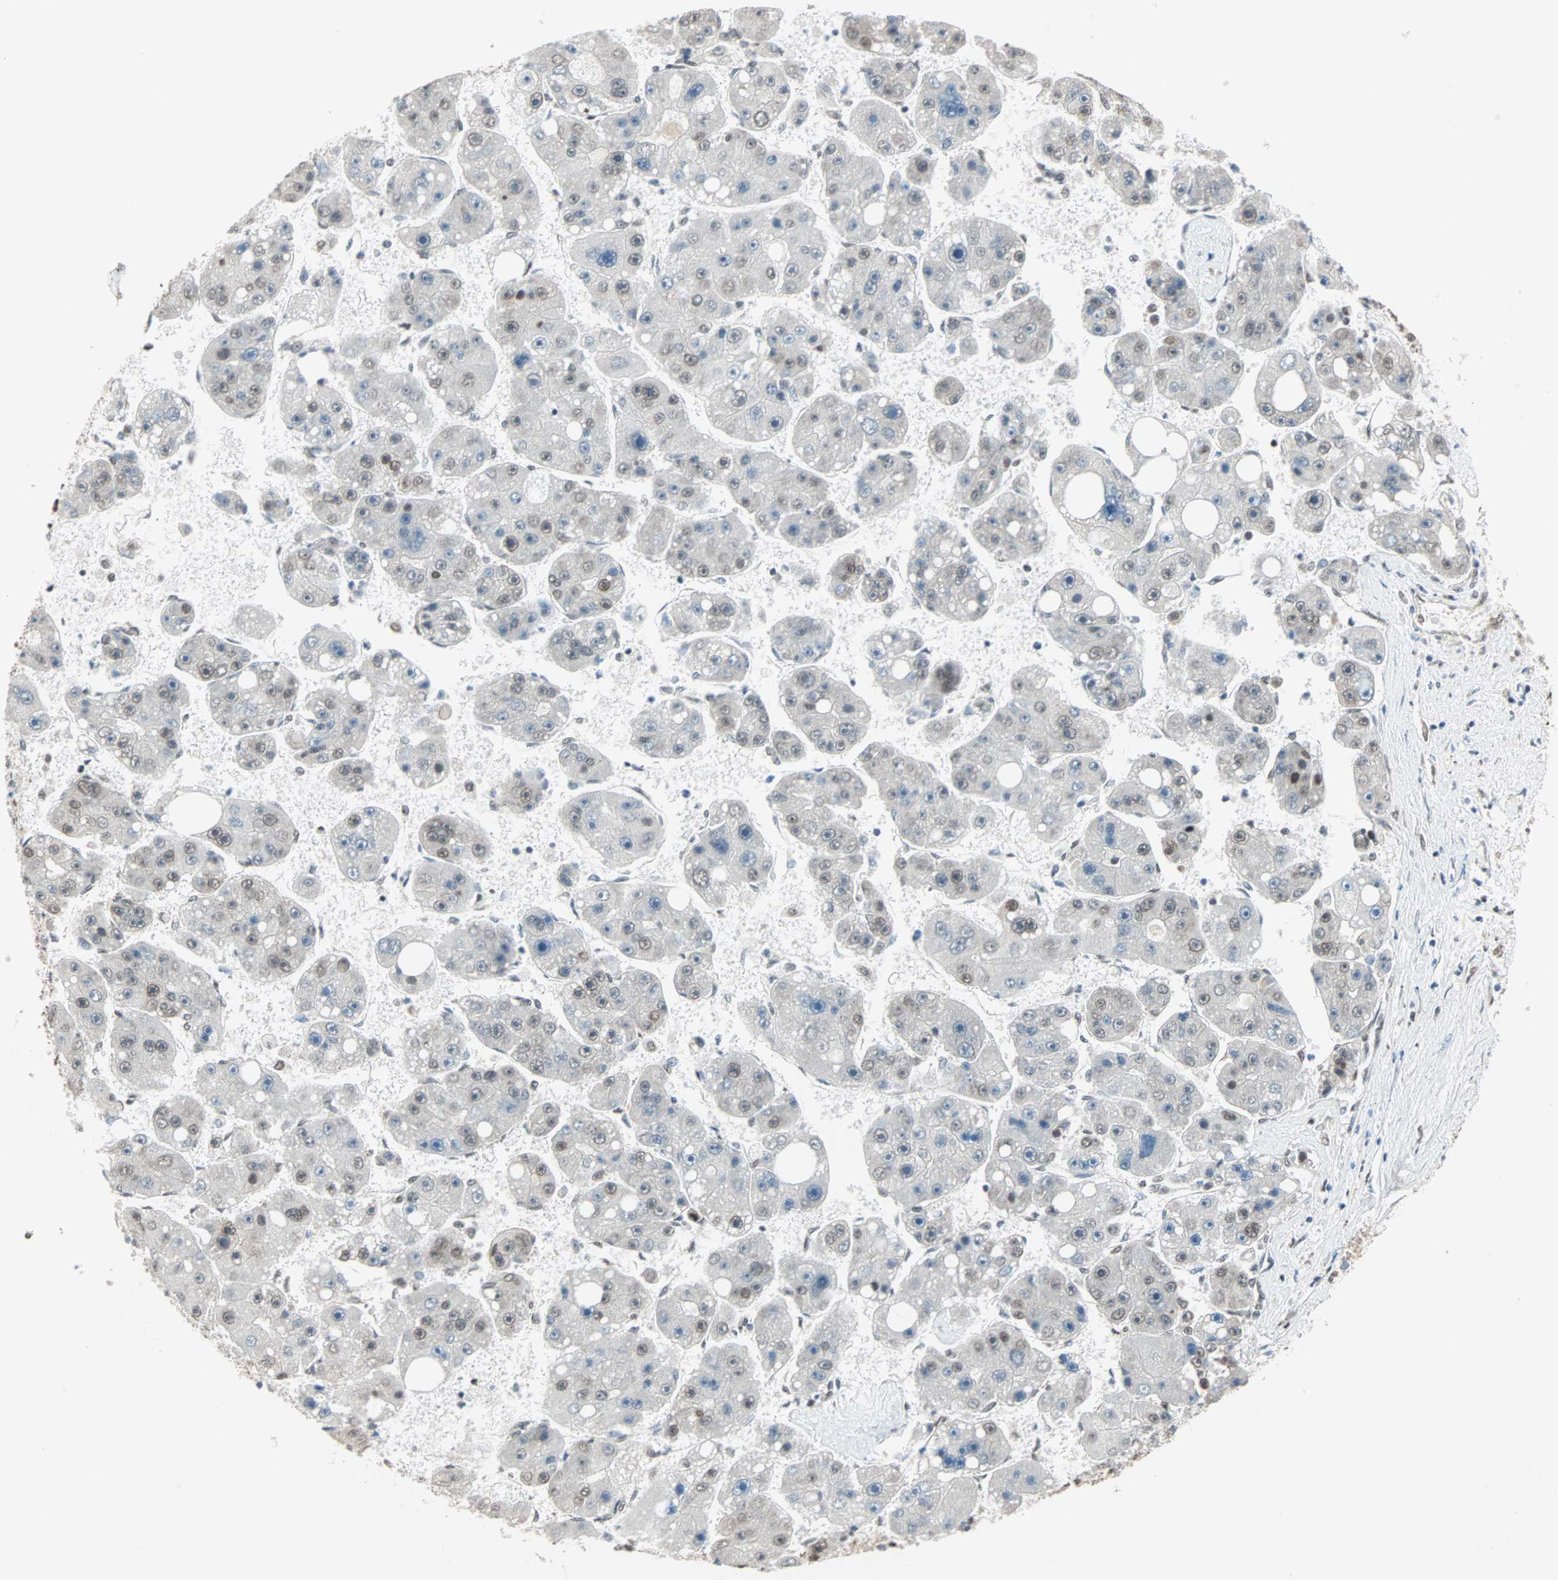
{"staining": {"intensity": "negative", "quantity": "none", "location": "none"}, "tissue": "liver cancer", "cell_type": "Tumor cells", "image_type": "cancer", "snomed": [{"axis": "morphology", "description": "Carcinoma, Hepatocellular, NOS"}, {"axis": "topography", "description": "Liver"}], "caption": "Immunohistochemistry of human hepatocellular carcinoma (liver) exhibits no expression in tumor cells. (DAB IHC, high magnification).", "gene": "DAZAP1", "patient": {"sex": "female", "age": 61}}